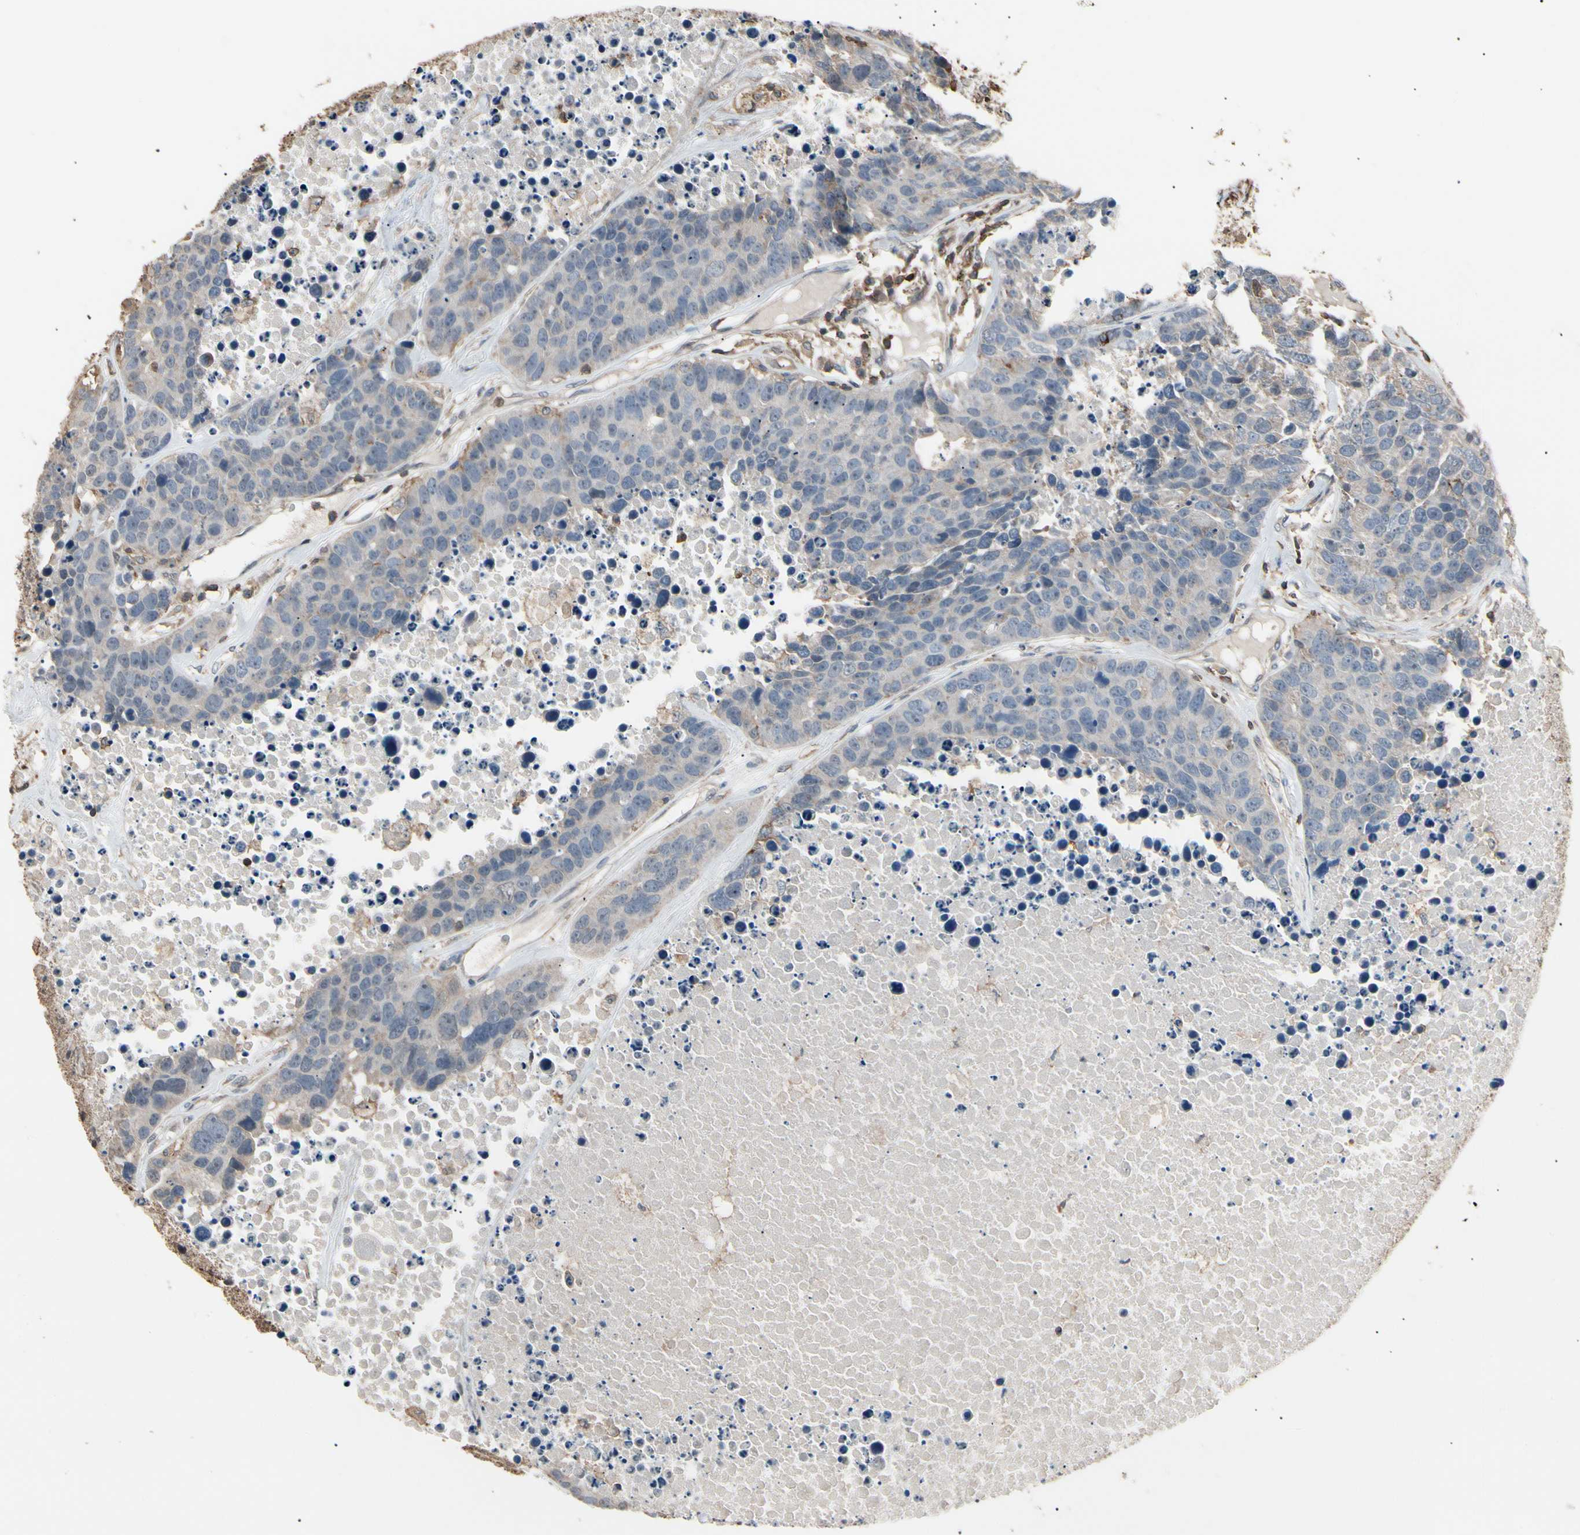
{"staining": {"intensity": "weak", "quantity": "<25%", "location": "cytoplasmic/membranous"}, "tissue": "carcinoid", "cell_type": "Tumor cells", "image_type": "cancer", "snomed": [{"axis": "morphology", "description": "Carcinoid, malignant, NOS"}, {"axis": "topography", "description": "Lung"}], "caption": "DAB immunohistochemical staining of malignant carcinoid reveals no significant staining in tumor cells.", "gene": "MAPK13", "patient": {"sex": "male", "age": 60}}